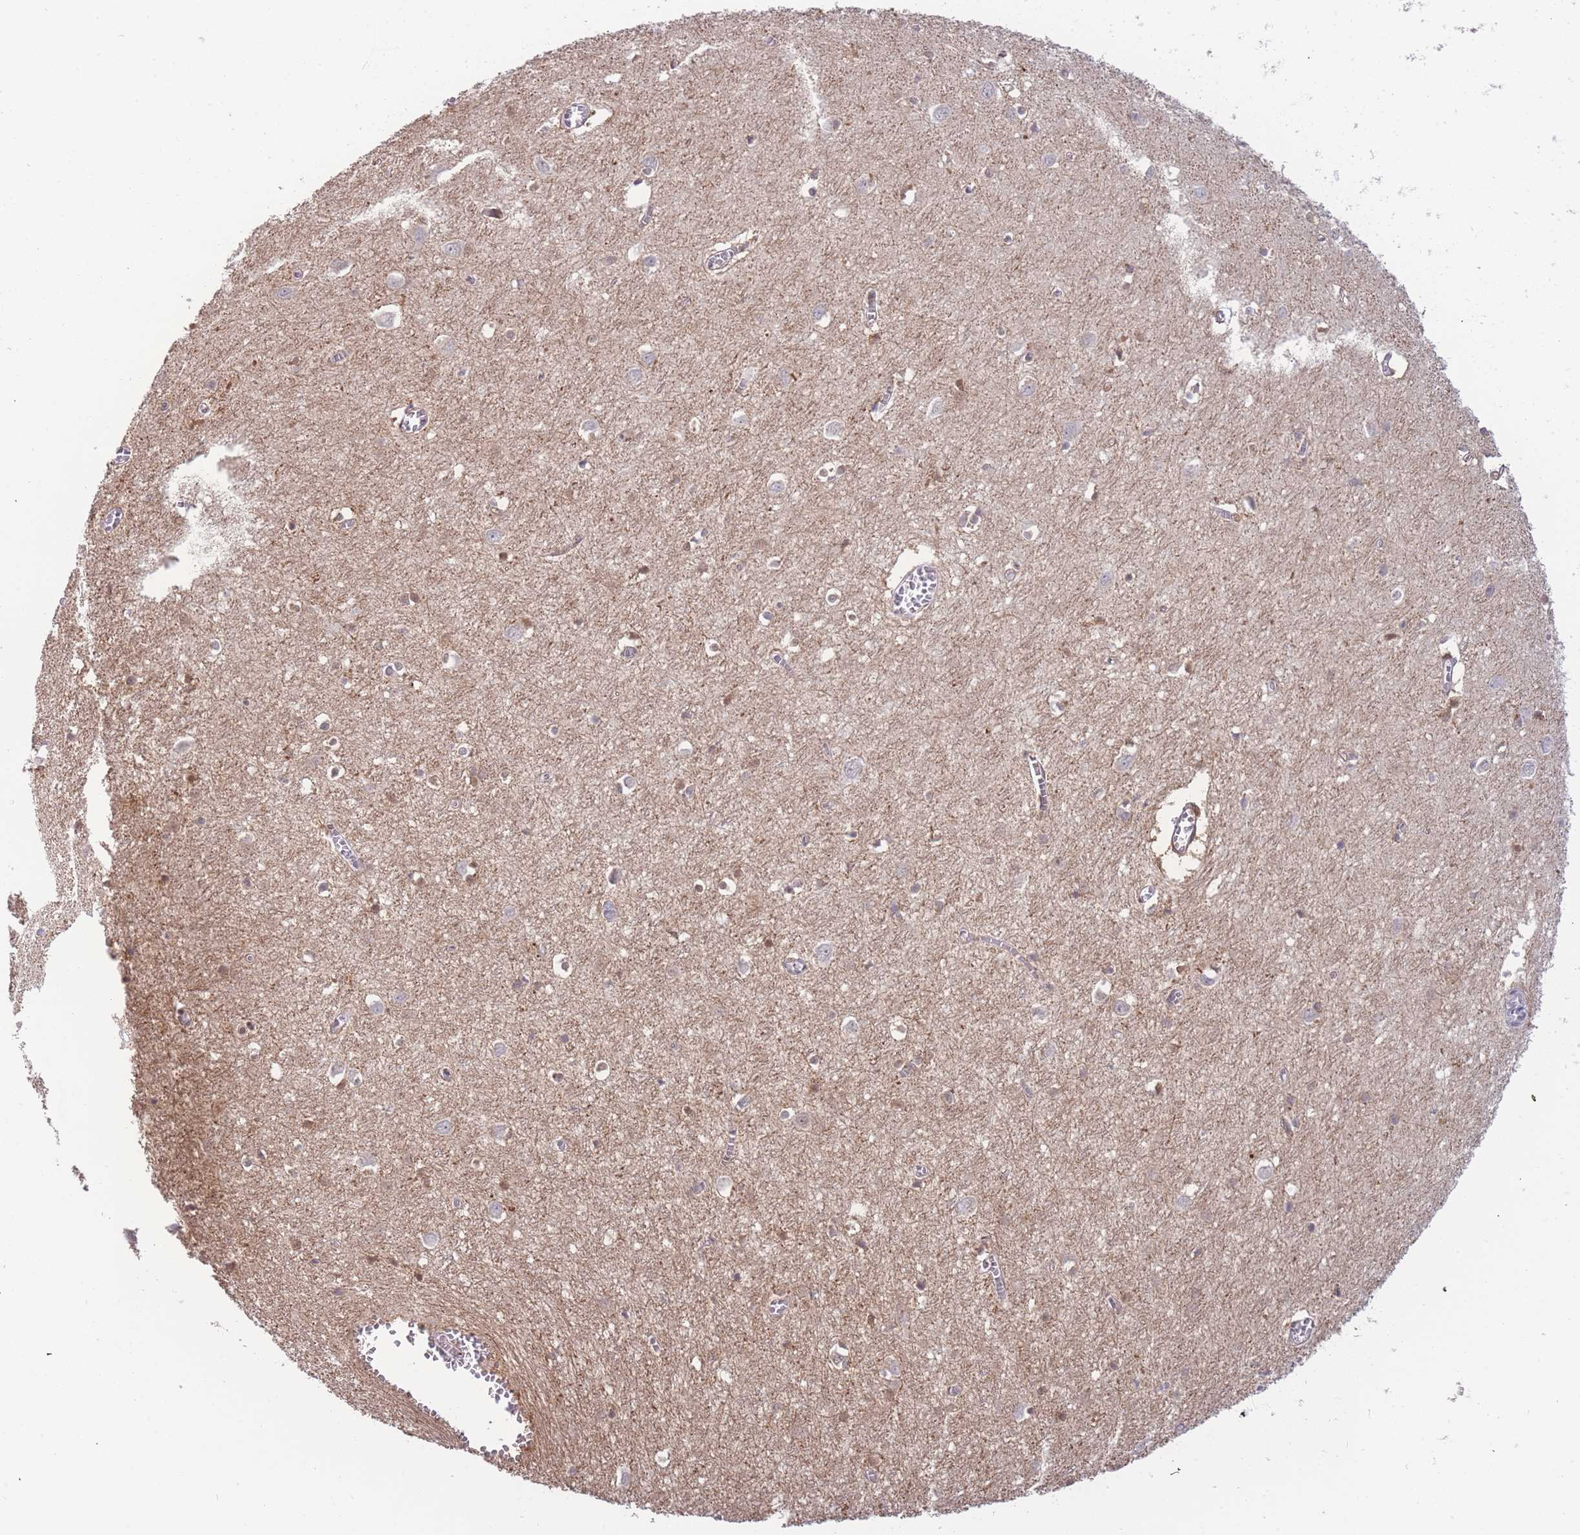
{"staining": {"intensity": "weak", "quantity": "25%-75%", "location": "cytoplasmic/membranous"}, "tissue": "cerebral cortex", "cell_type": "Endothelial cells", "image_type": "normal", "snomed": [{"axis": "morphology", "description": "Normal tissue, NOS"}, {"axis": "topography", "description": "Cerebral cortex"}], "caption": "Brown immunohistochemical staining in normal cerebral cortex shows weak cytoplasmic/membranous staining in approximately 25%-75% of endothelial cells. The protein is stained brown, and the nuclei are stained in blue (DAB (3,3'-diaminobenzidine) IHC with brightfield microscopy, high magnification).", "gene": "DEAF1", "patient": {"sex": "female", "age": 64}}